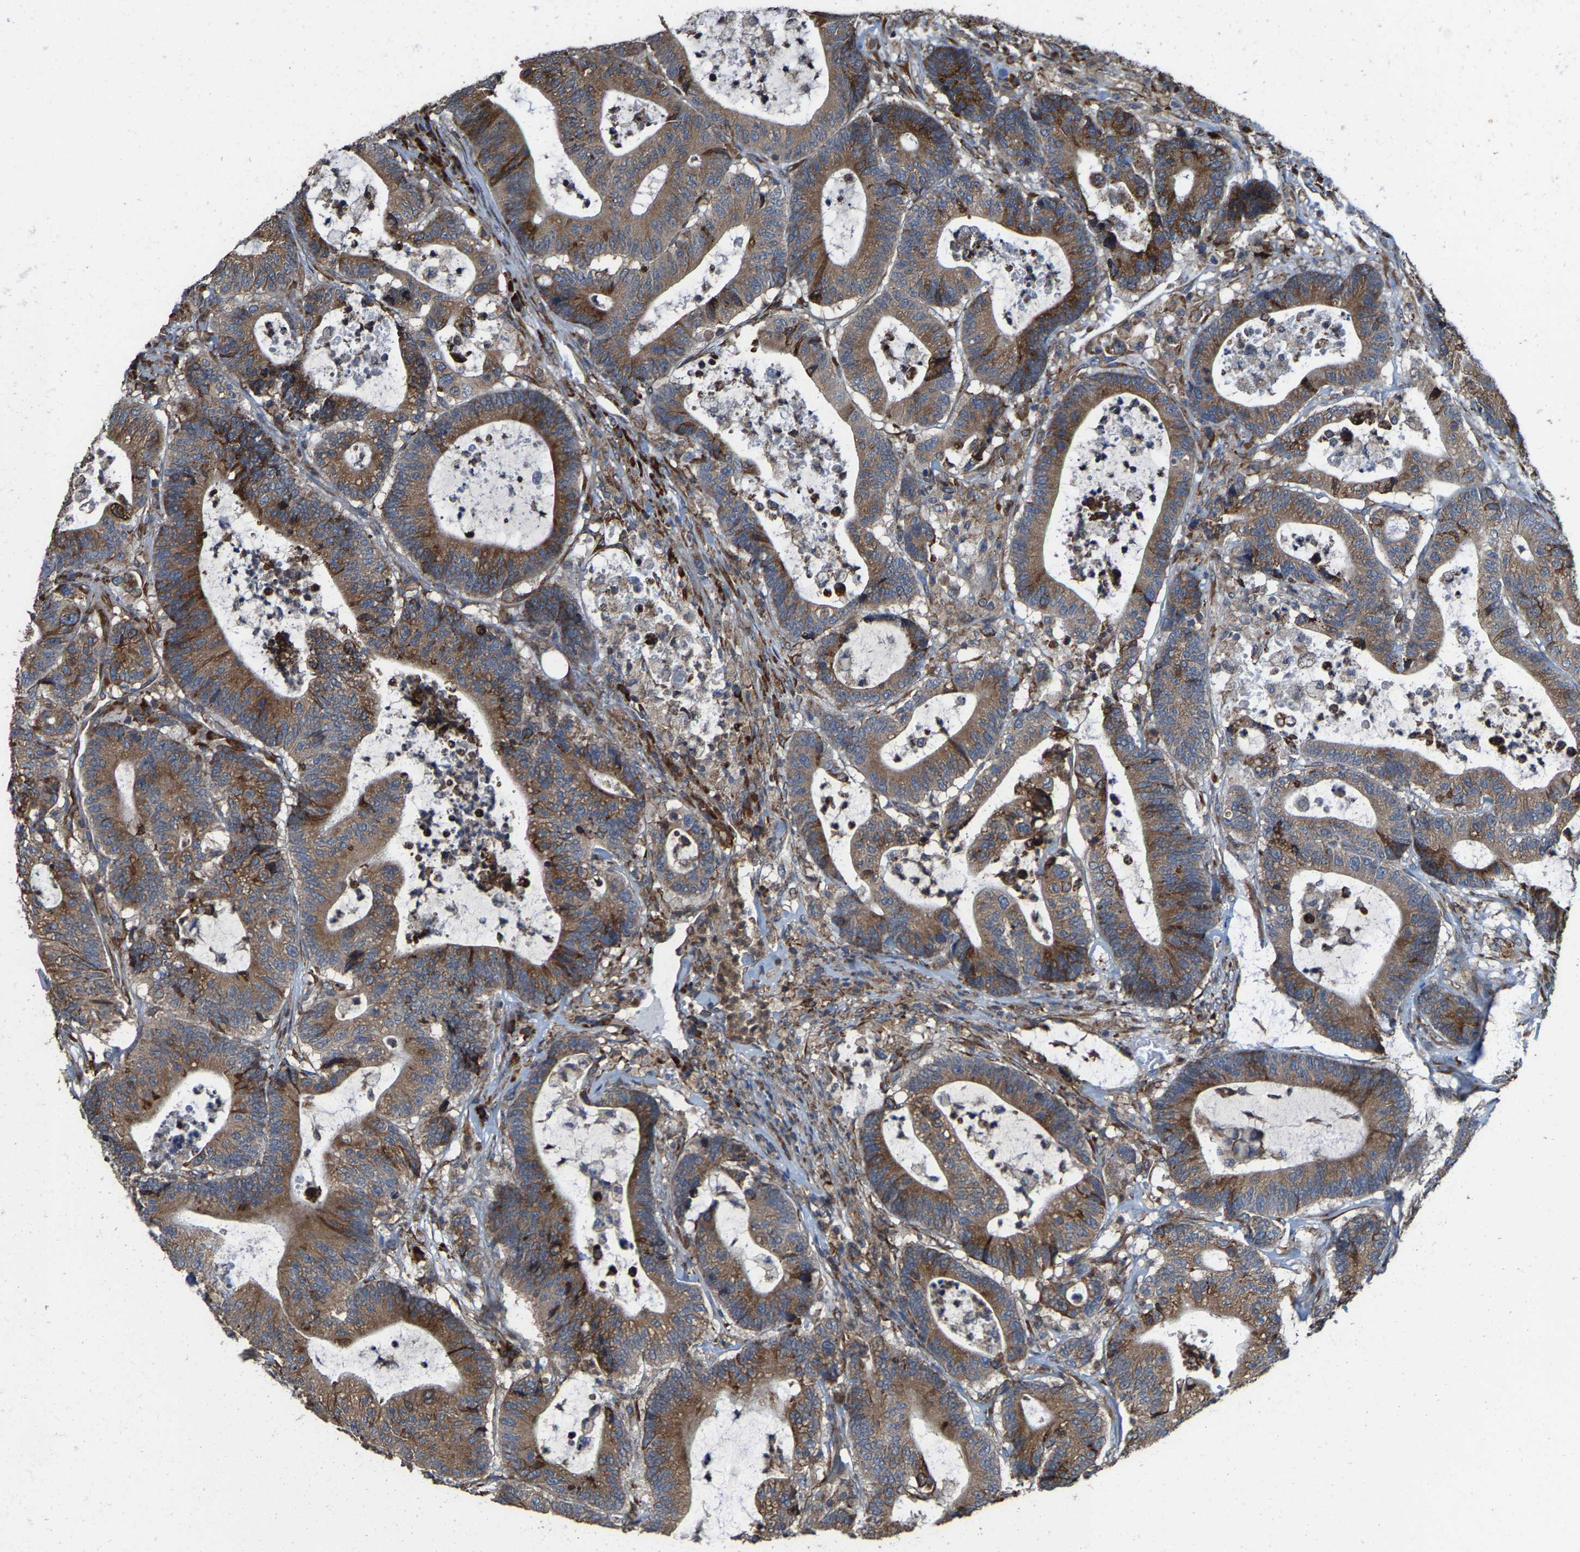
{"staining": {"intensity": "moderate", "quantity": ">75%", "location": "cytoplasmic/membranous"}, "tissue": "colorectal cancer", "cell_type": "Tumor cells", "image_type": "cancer", "snomed": [{"axis": "morphology", "description": "Adenocarcinoma, NOS"}, {"axis": "topography", "description": "Colon"}], "caption": "Immunohistochemical staining of colorectal cancer demonstrates medium levels of moderate cytoplasmic/membranous protein staining in about >75% of tumor cells.", "gene": "FGD3", "patient": {"sex": "female", "age": 84}}